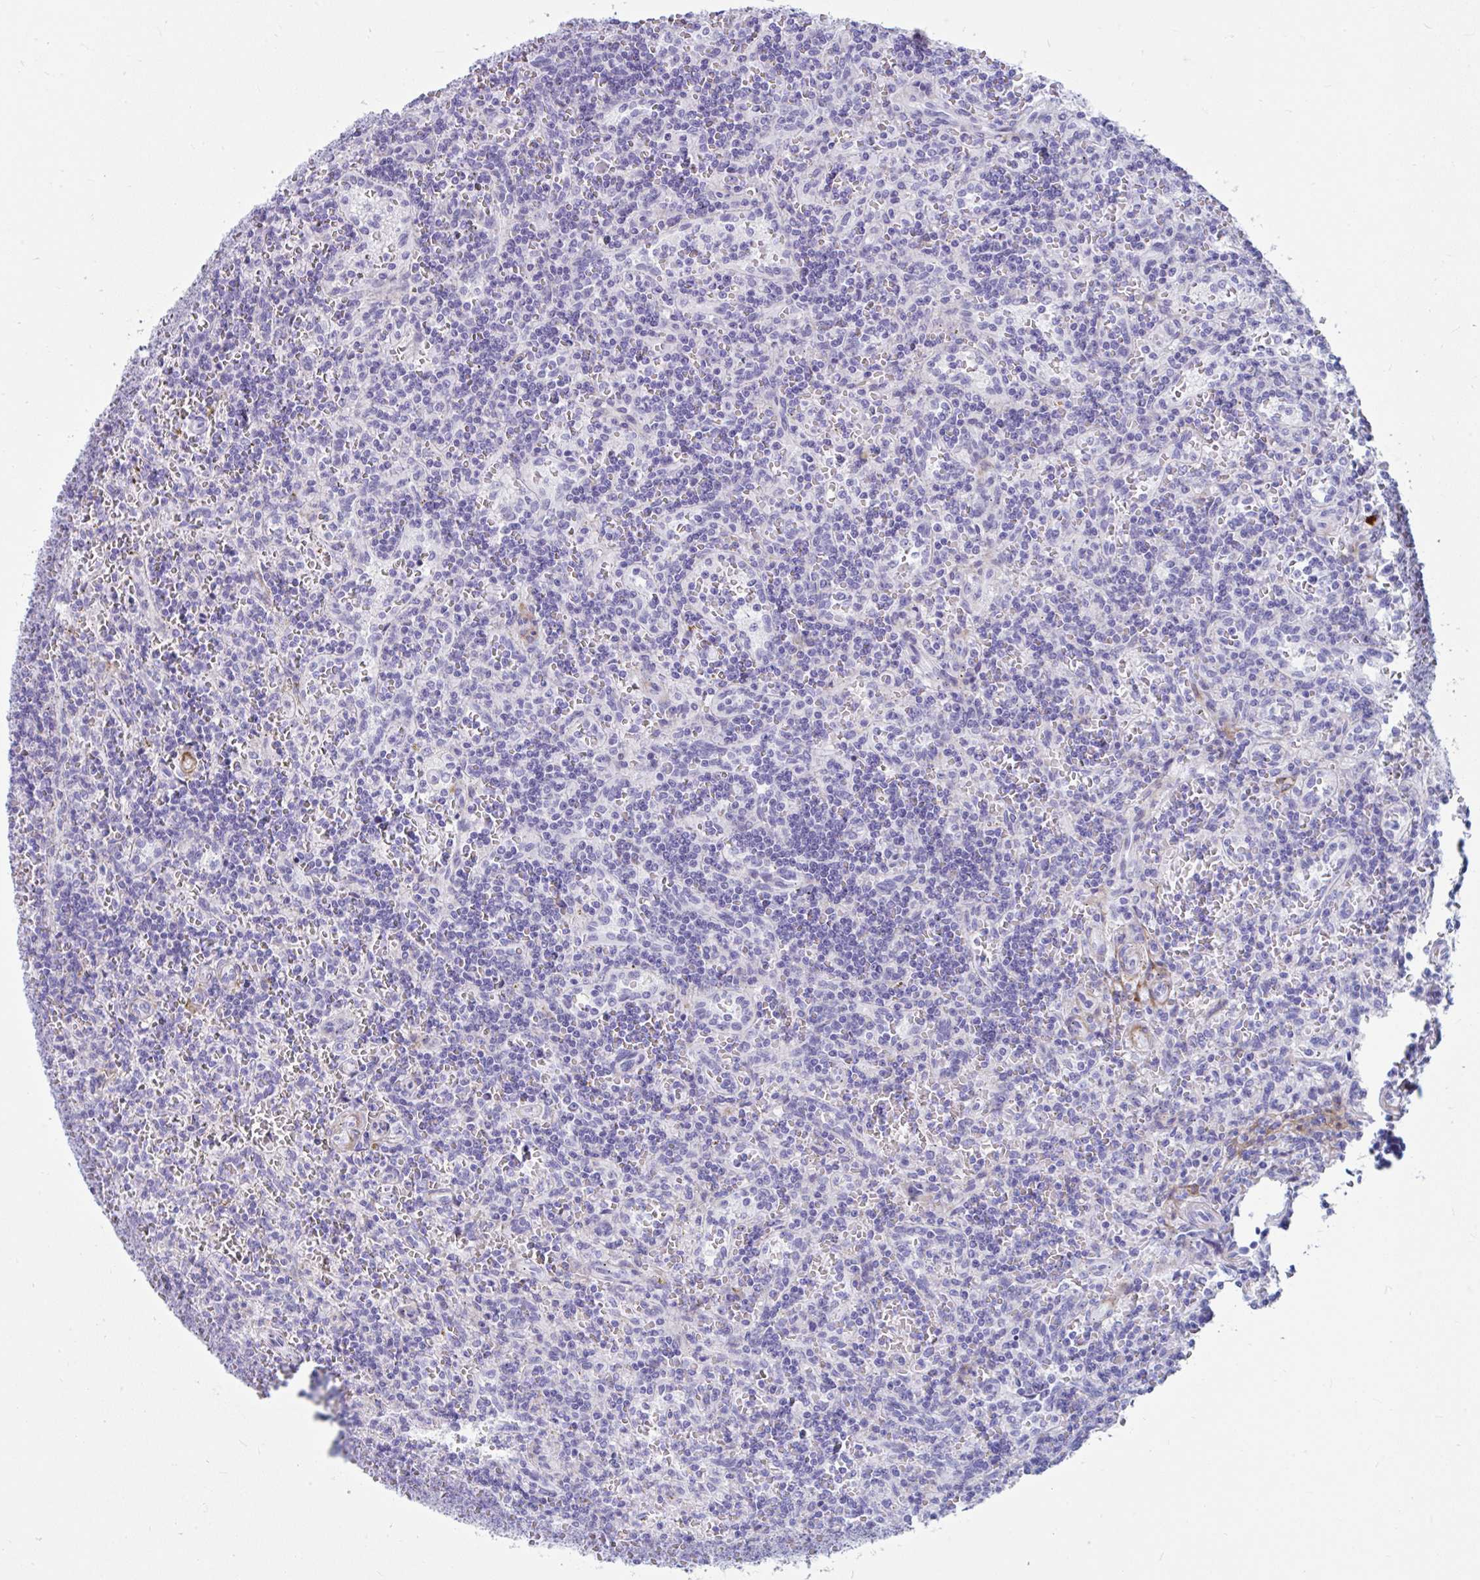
{"staining": {"intensity": "negative", "quantity": "none", "location": "none"}, "tissue": "lymphoma", "cell_type": "Tumor cells", "image_type": "cancer", "snomed": [{"axis": "morphology", "description": "Malignant lymphoma, non-Hodgkin's type, Low grade"}, {"axis": "topography", "description": "Spleen"}], "caption": "The micrograph demonstrates no significant staining in tumor cells of low-grade malignant lymphoma, non-Hodgkin's type.", "gene": "GRXCR2", "patient": {"sex": "male", "age": 73}}